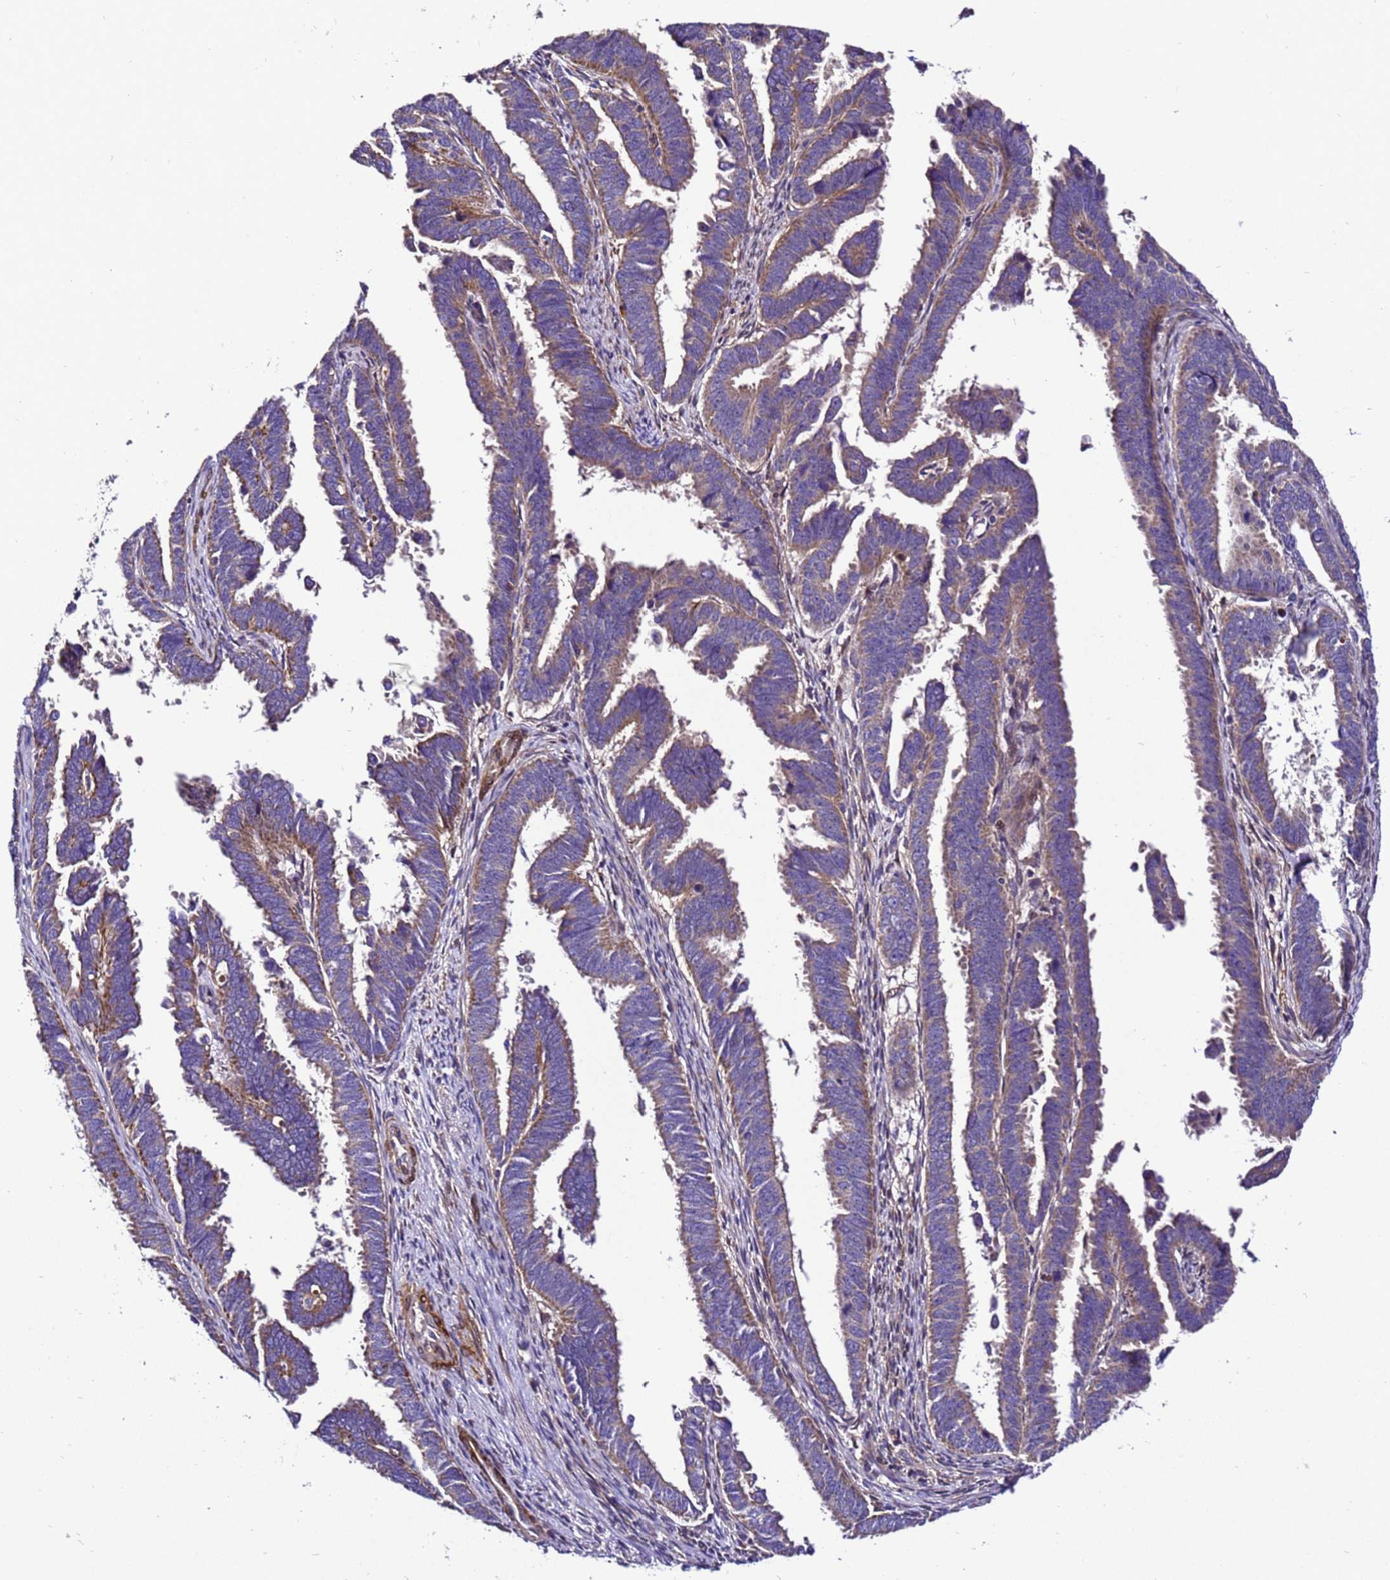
{"staining": {"intensity": "moderate", "quantity": "25%-75%", "location": "cytoplasmic/membranous"}, "tissue": "endometrial cancer", "cell_type": "Tumor cells", "image_type": "cancer", "snomed": [{"axis": "morphology", "description": "Adenocarcinoma, NOS"}, {"axis": "topography", "description": "Endometrium"}], "caption": "A medium amount of moderate cytoplasmic/membranous positivity is present in approximately 25%-75% of tumor cells in endometrial cancer (adenocarcinoma) tissue.", "gene": "ZNF417", "patient": {"sex": "female", "age": 75}}